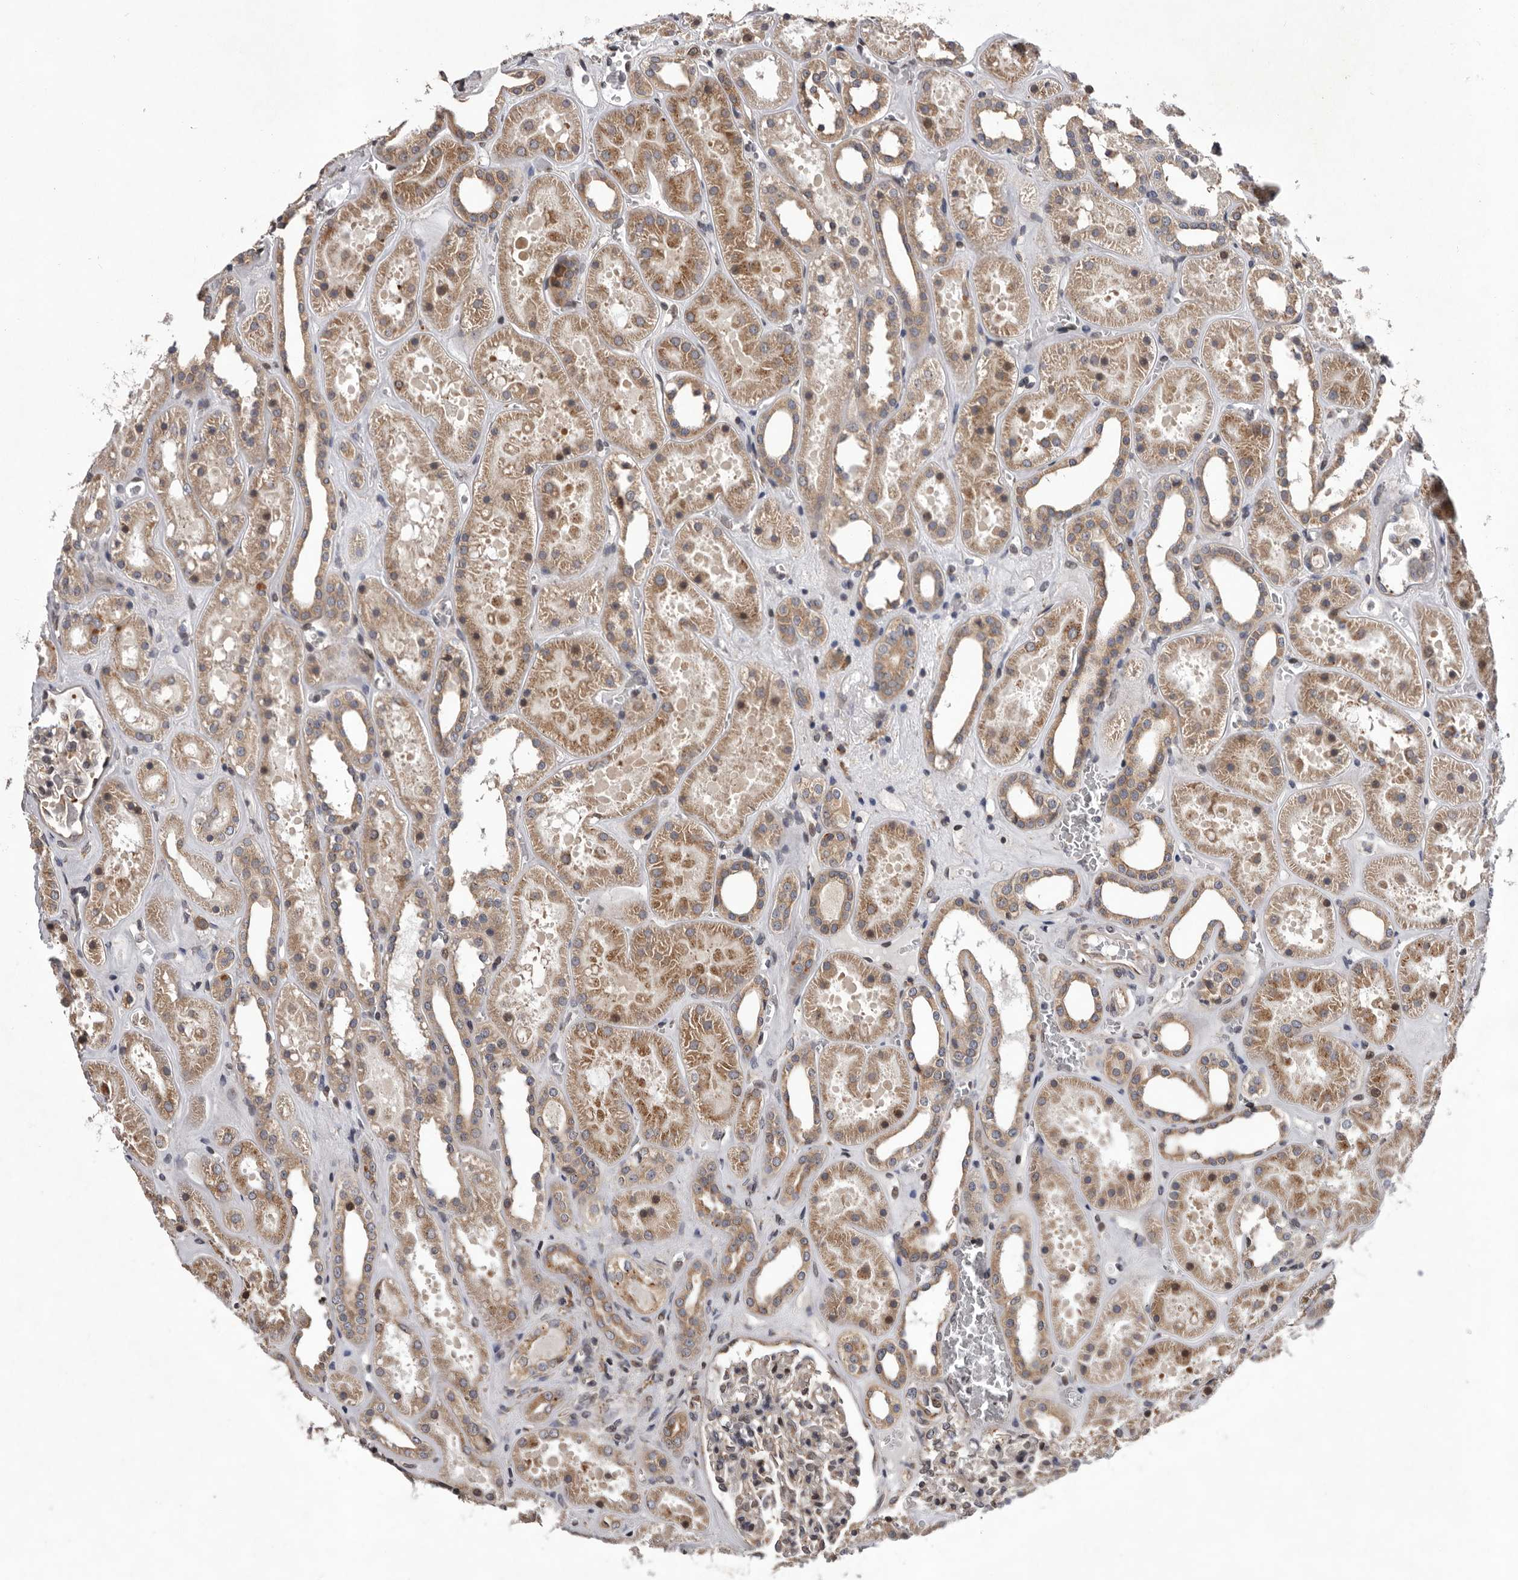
{"staining": {"intensity": "weak", "quantity": ">75%", "location": "cytoplasmic/membranous"}, "tissue": "kidney", "cell_type": "Cells in glomeruli", "image_type": "normal", "snomed": [{"axis": "morphology", "description": "Normal tissue, NOS"}, {"axis": "topography", "description": "Kidney"}], "caption": "About >75% of cells in glomeruli in normal human kidney display weak cytoplasmic/membranous protein positivity as visualized by brown immunohistochemical staining.", "gene": "GADD45B", "patient": {"sex": "female", "age": 41}}